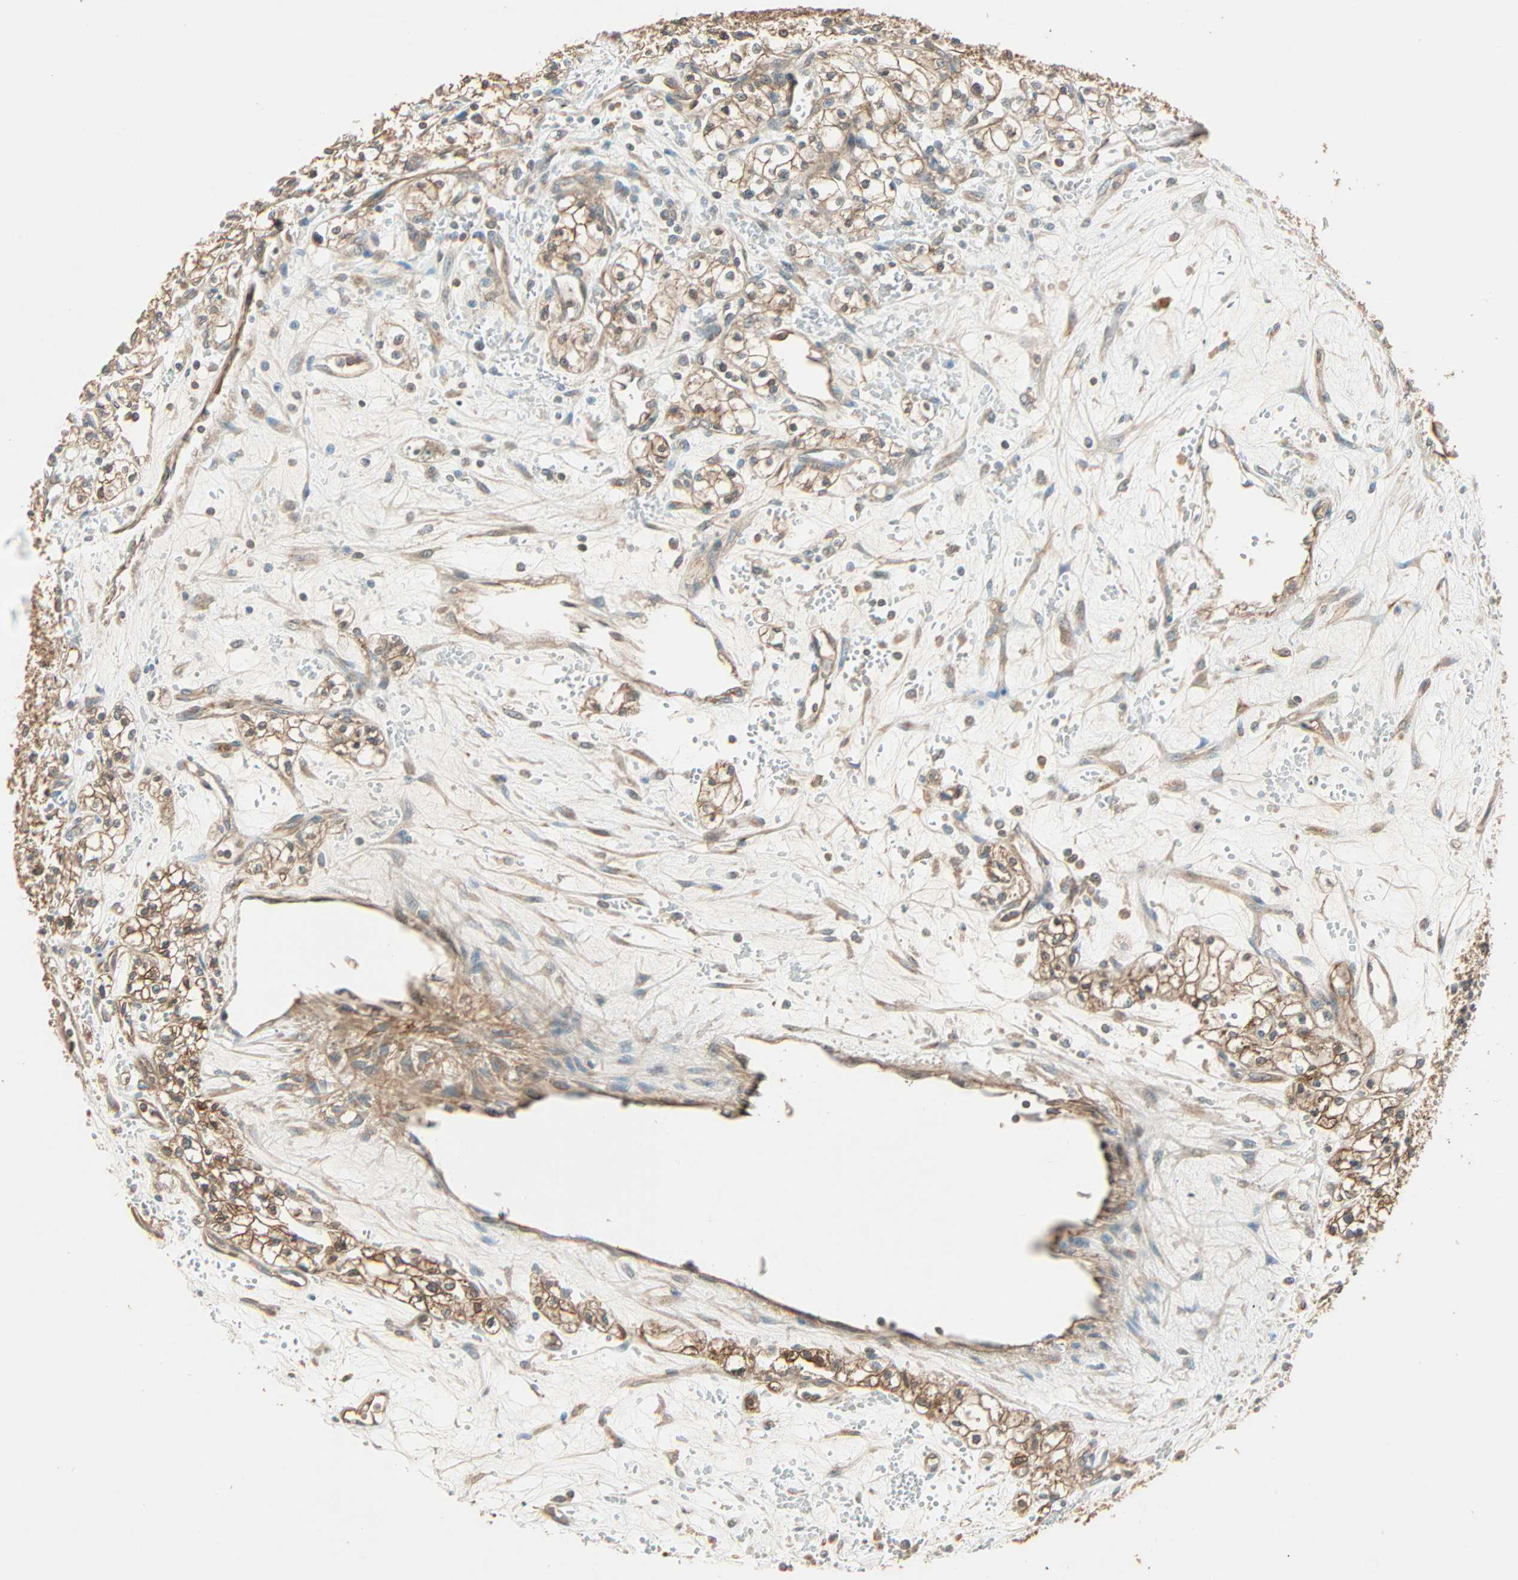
{"staining": {"intensity": "moderate", "quantity": ">75%", "location": "cytoplasmic/membranous"}, "tissue": "renal cancer", "cell_type": "Tumor cells", "image_type": "cancer", "snomed": [{"axis": "morphology", "description": "Normal tissue, NOS"}, {"axis": "morphology", "description": "Adenocarcinoma, NOS"}, {"axis": "topography", "description": "Kidney"}], "caption": "High-magnification brightfield microscopy of renal adenocarcinoma stained with DAB (3,3'-diaminobenzidine) (brown) and counterstained with hematoxylin (blue). tumor cells exhibit moderate cytoplasmic/membranous staining is seen in approximately>75% of cells. (Brightfield microscopy of DAB IHC at high magnification).", "gene": "GALK1", "patient": {"sex": "male", "age": 59}}